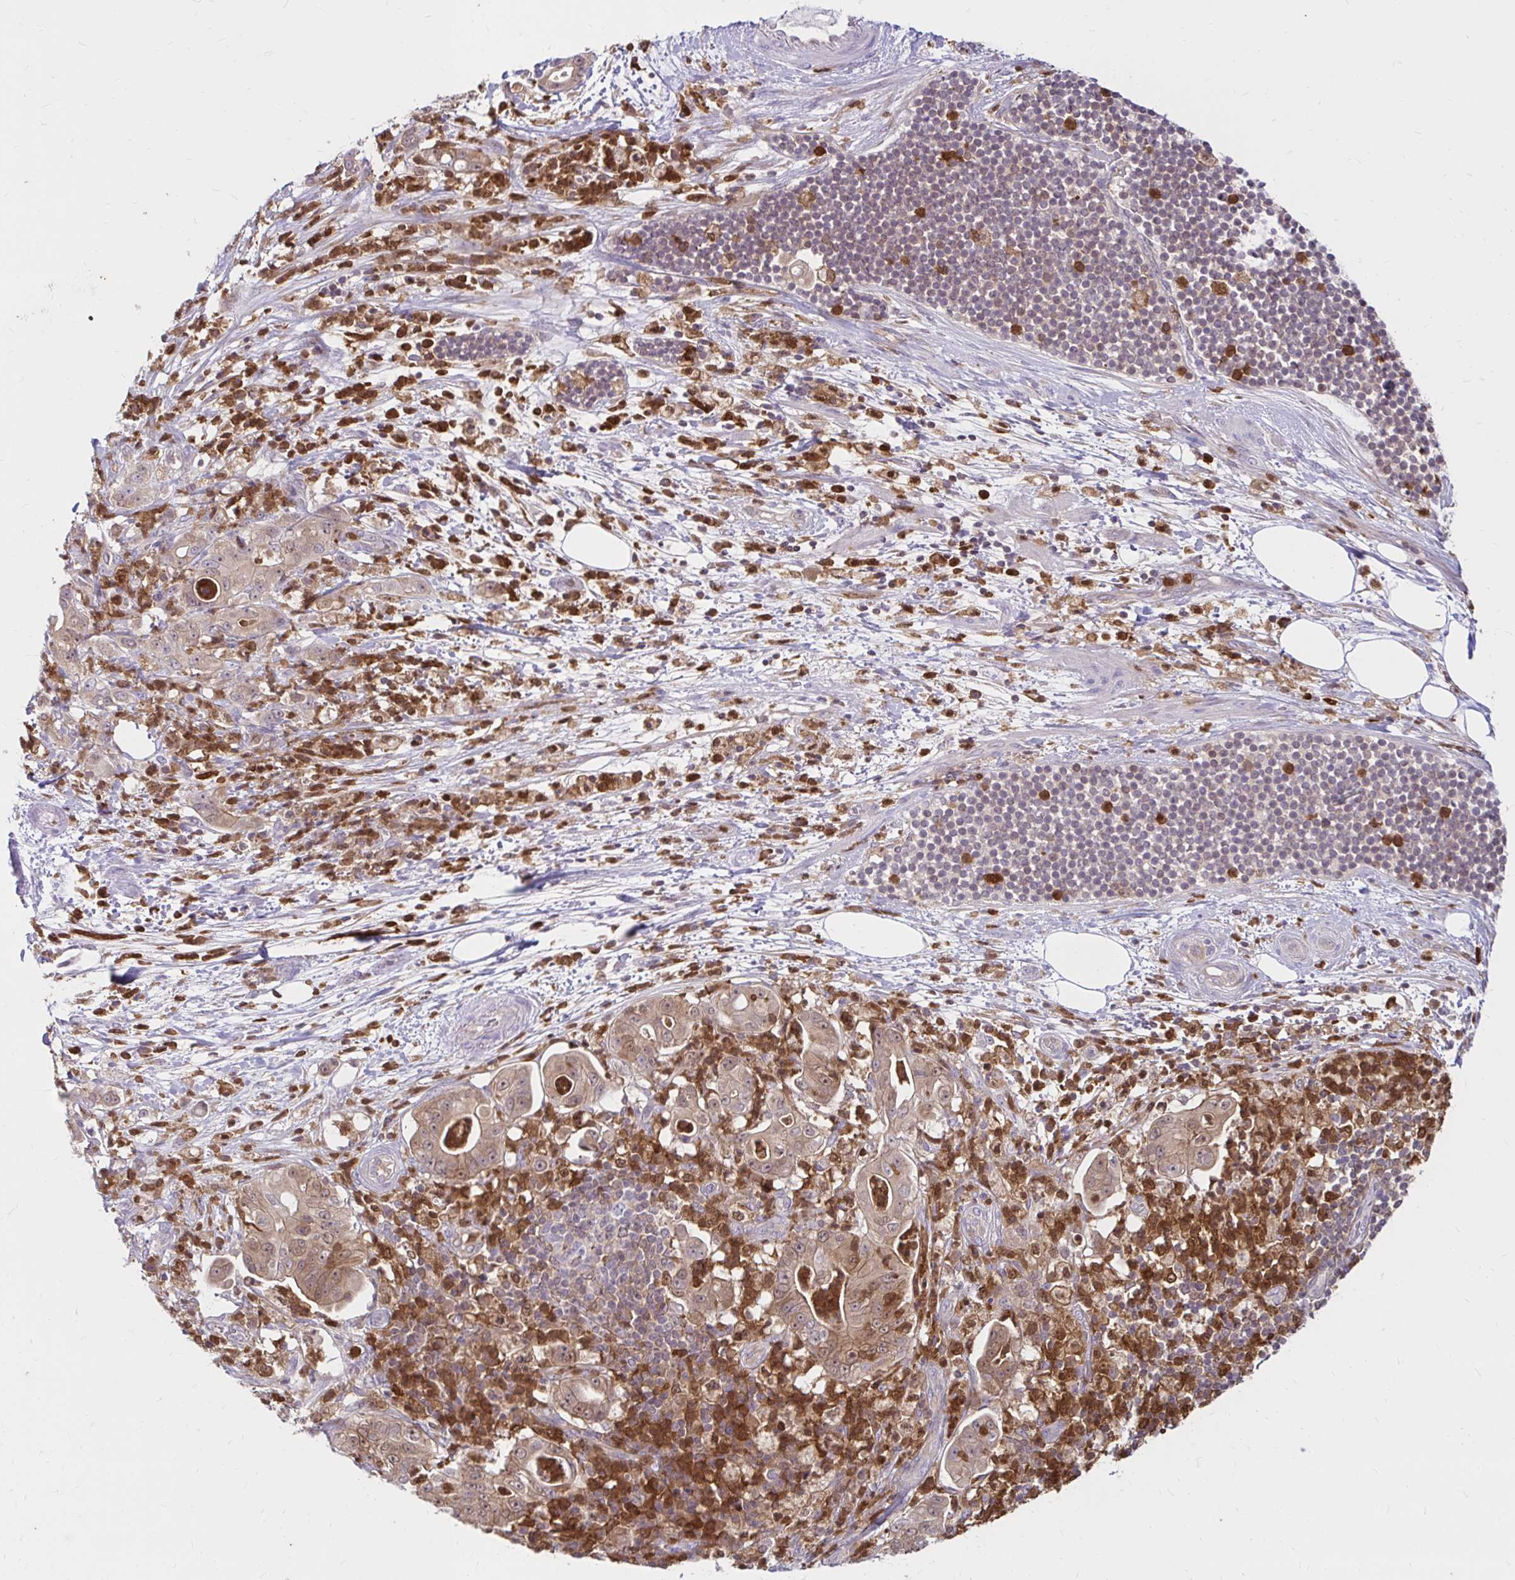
{"staining": {"intensity": "weak", "quantity": ">75%", "location": "cytoplasmic/membranous,nuclear"}, "tissue": "pancreatic cancer", "cell_type": "Tumor cells", "image_type": "cancer", "snomed": [{"axis": "morphology", "description": "Adenocarcinoma, NOS"}, {"axis": "topography", "description": "Pancreas"}], "caption": "Immunohistochemical staining of adenocarcinoma (pancreatic) displays weak cytoplasmic/membranous and nuclear protein positivity in about >75% of tumor cells.", "gene": "PYCARD", "patient": {"sex": "male", "age": 71}}